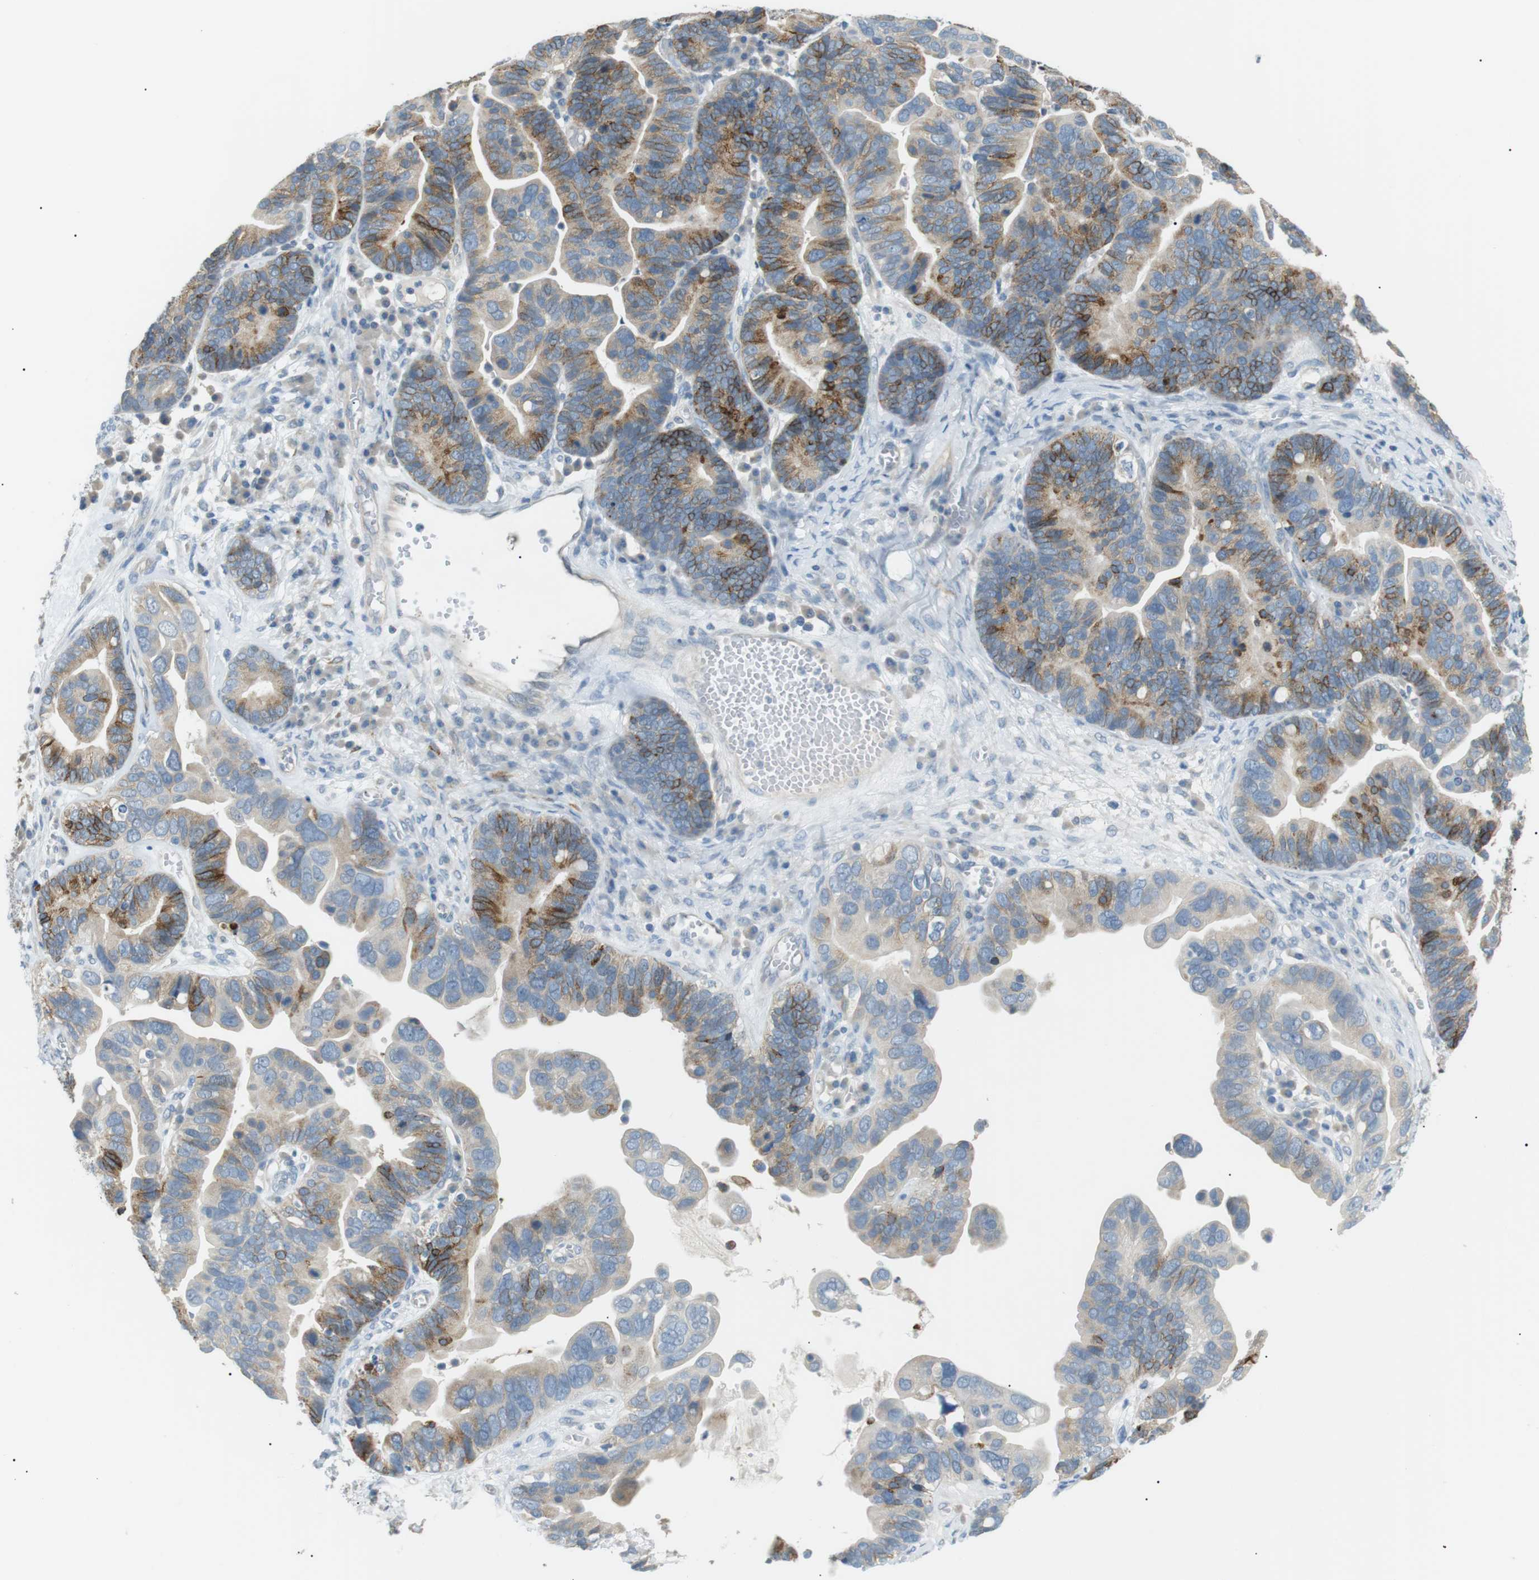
{"staining": {"intensity": "moderate", "quantity": "25%-75%", "location": "cytoplasmic/membranous"}, "tissue": "ovarian cancer", "cell_type": "Tumor cells", "image_type": "cancer", "snomed": [{"axis": "morphology", "description": "Cystadenocarcinoma, serous, NOS"}, {"axis": "topography", "description": "Ovary"}], "caption": "Immunohistochemistry (IHC) (DAB) staining of ovarian cancer (serous cystadenocarcinoma) reveals moderate cytoplasmic/membranous protein positivity in about 25%-75% of tumor cells. (Stains: DAB (3,3'-diaminobenzidine) in brown, nuclei in blue, Microscopy: brightfield microscopy at high magnification).", "gene": "CDH26", "patient": {"sex": "female", "age": 56}}